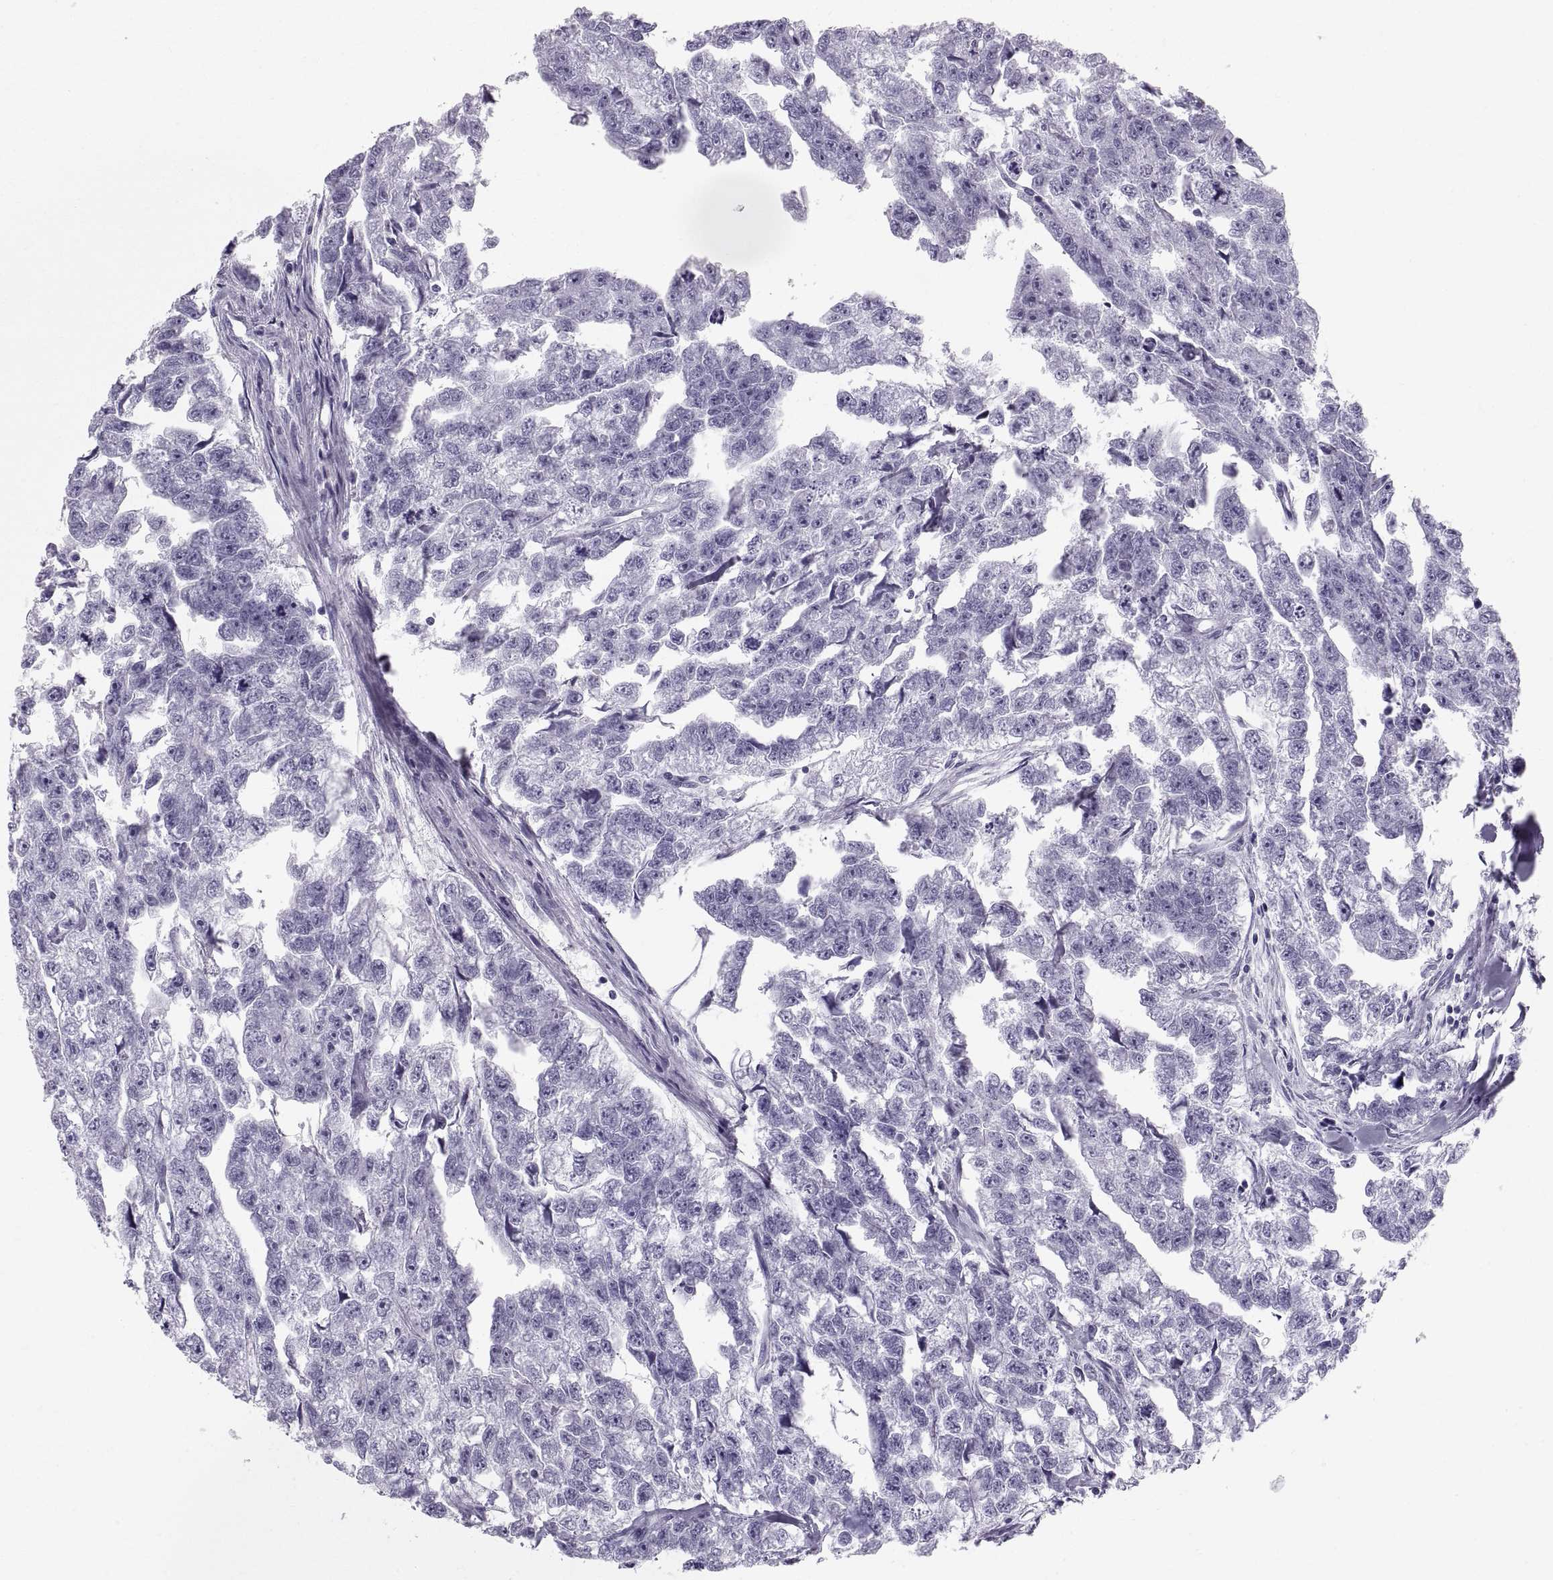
{"staining": {"intensity": "negative", "quantity": "none", "location": "none"}, "tissue": "testis cancer", "cell_type": "Tumor cells", "image_type": "cancer", "snomed": [{"axis": "morphology", "description": "Carcinoma, Embryonal, NOS"}, {"axis": "morphology", "description": "Teratoma, malignant, NOS"}, {"axis": "topography", "description": "Testis"}], "caption": "Micrograph shows no significant protein expression in tumor cells of testis cancer (embryonal carcinoma). (DAB immunohistochemistry (IHC), high magnification).", "gene": "SLC22A6", "patient": {"sex": "male", "age": 44}}